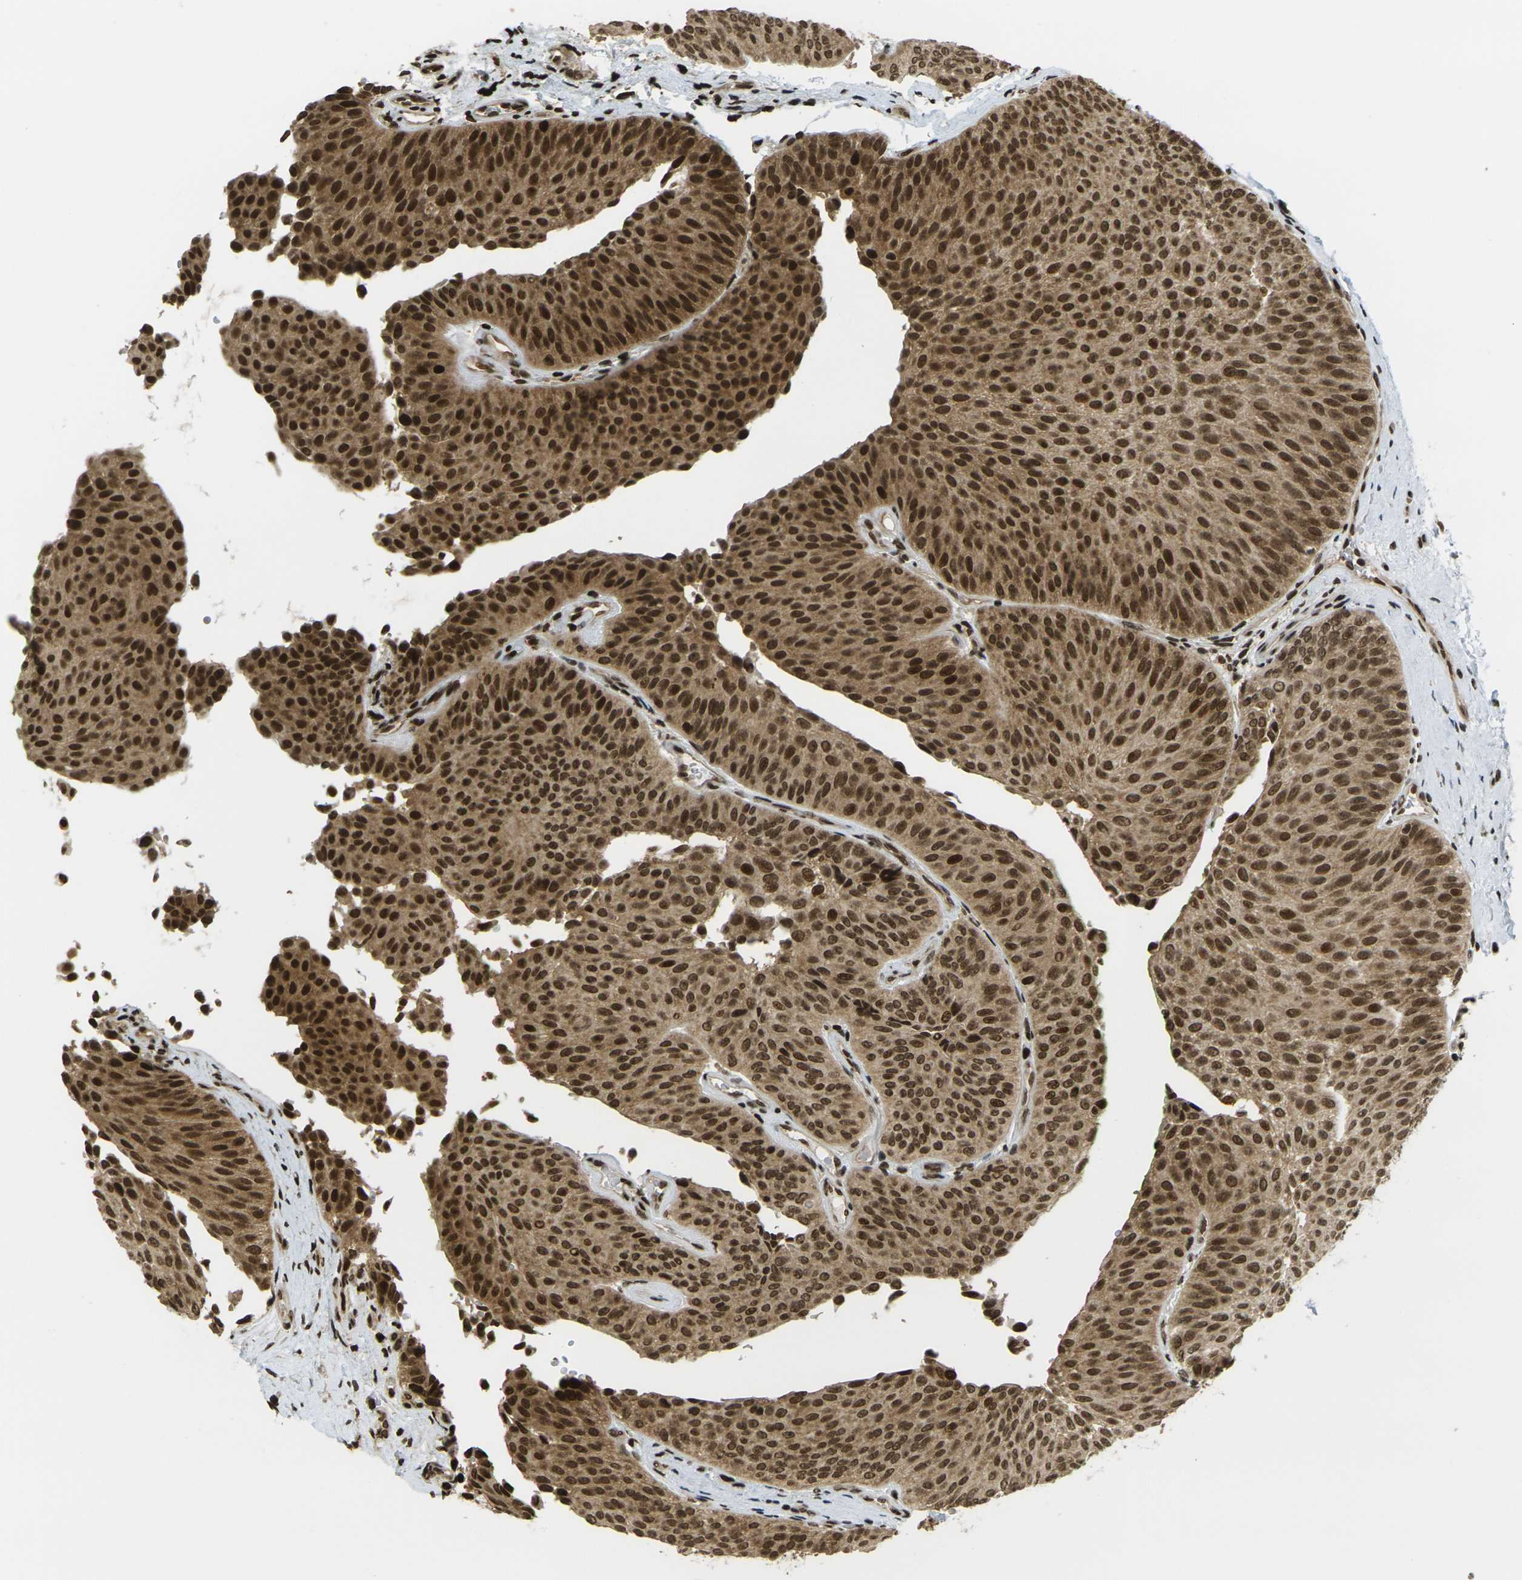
{"staining": {"intensity": "strong", "quantity": ">75%", "location": "cytoplasmic/membranous,nuclear"}, "tissue": "urothelial cancer", "cell_type": "Tumor cells", "image_type": "cancer", "snomed": [{"axis": "morphology", "description": "Urothelial carcinoma, Low grade"}, {"axis": "topography", "description": "Urinary bladder"}], "caption": "Urothelial carcinoma (low-grade) stained for a protein shows strong cytoplasmic/membranous and nuclear positivity in tumor cells.", "gene": "RUVBL2", "patient": {"sex": "female", "age": 60}}